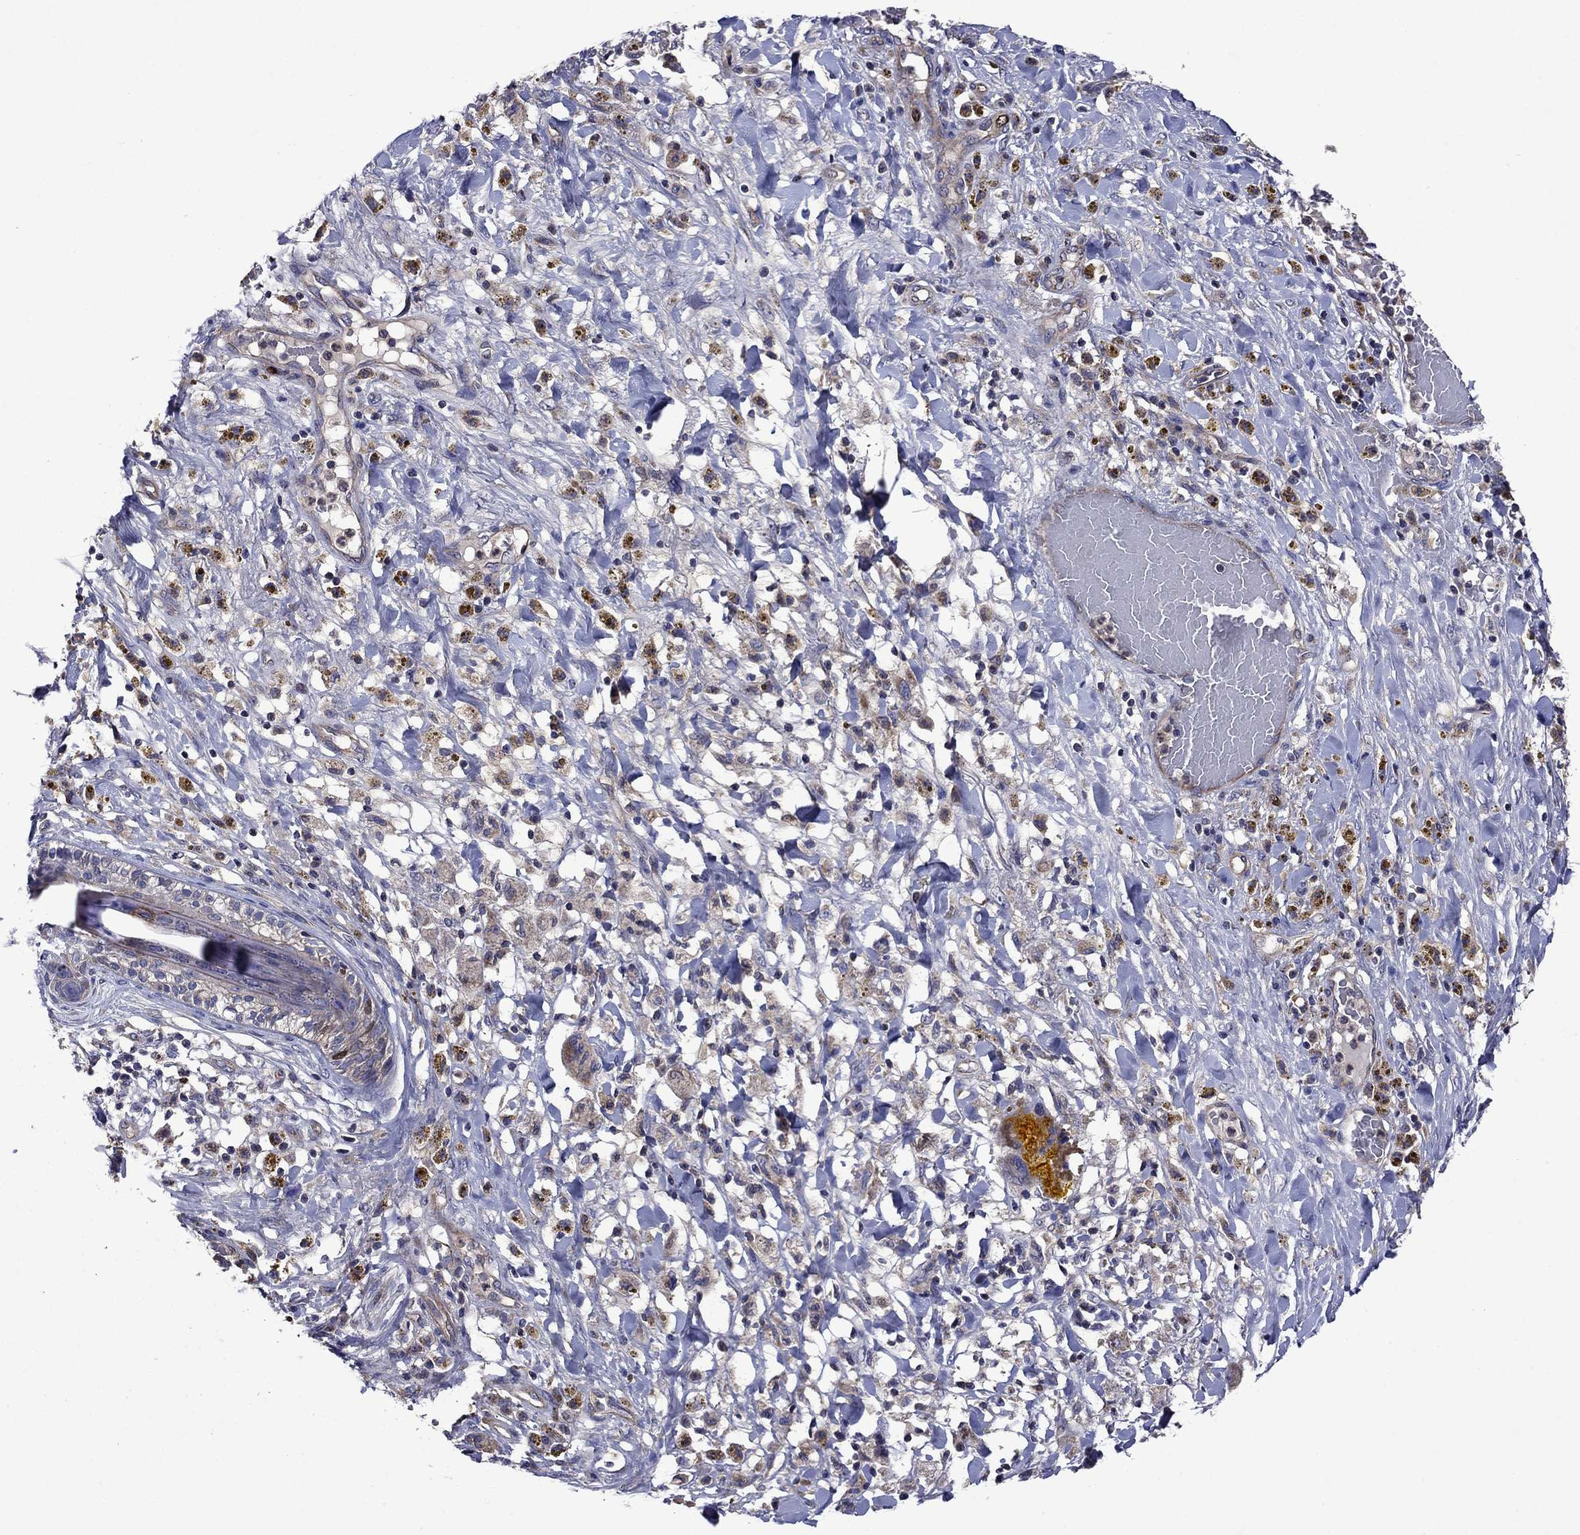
{"staining": {"intensity": "weak", "quantity": "25%-75%", "location": "cytoplasmic/membranous"}, "tissue": "melanoma", "cell_type": "Tumor cells", "image_type": "cancer", "snomed": [{"axis": "morphology", "description": "Malignant melanoma, NOS"}, {"axis": "topography", "description": "Skin"}], "caption": "Melanoma stained with a brown dye displays weak cytoplasmic/membranous positive staining in approximately 25%-75% of tumor cells.", "gene": "KIF22", "patient": {"sex": "female", "age": 91}}